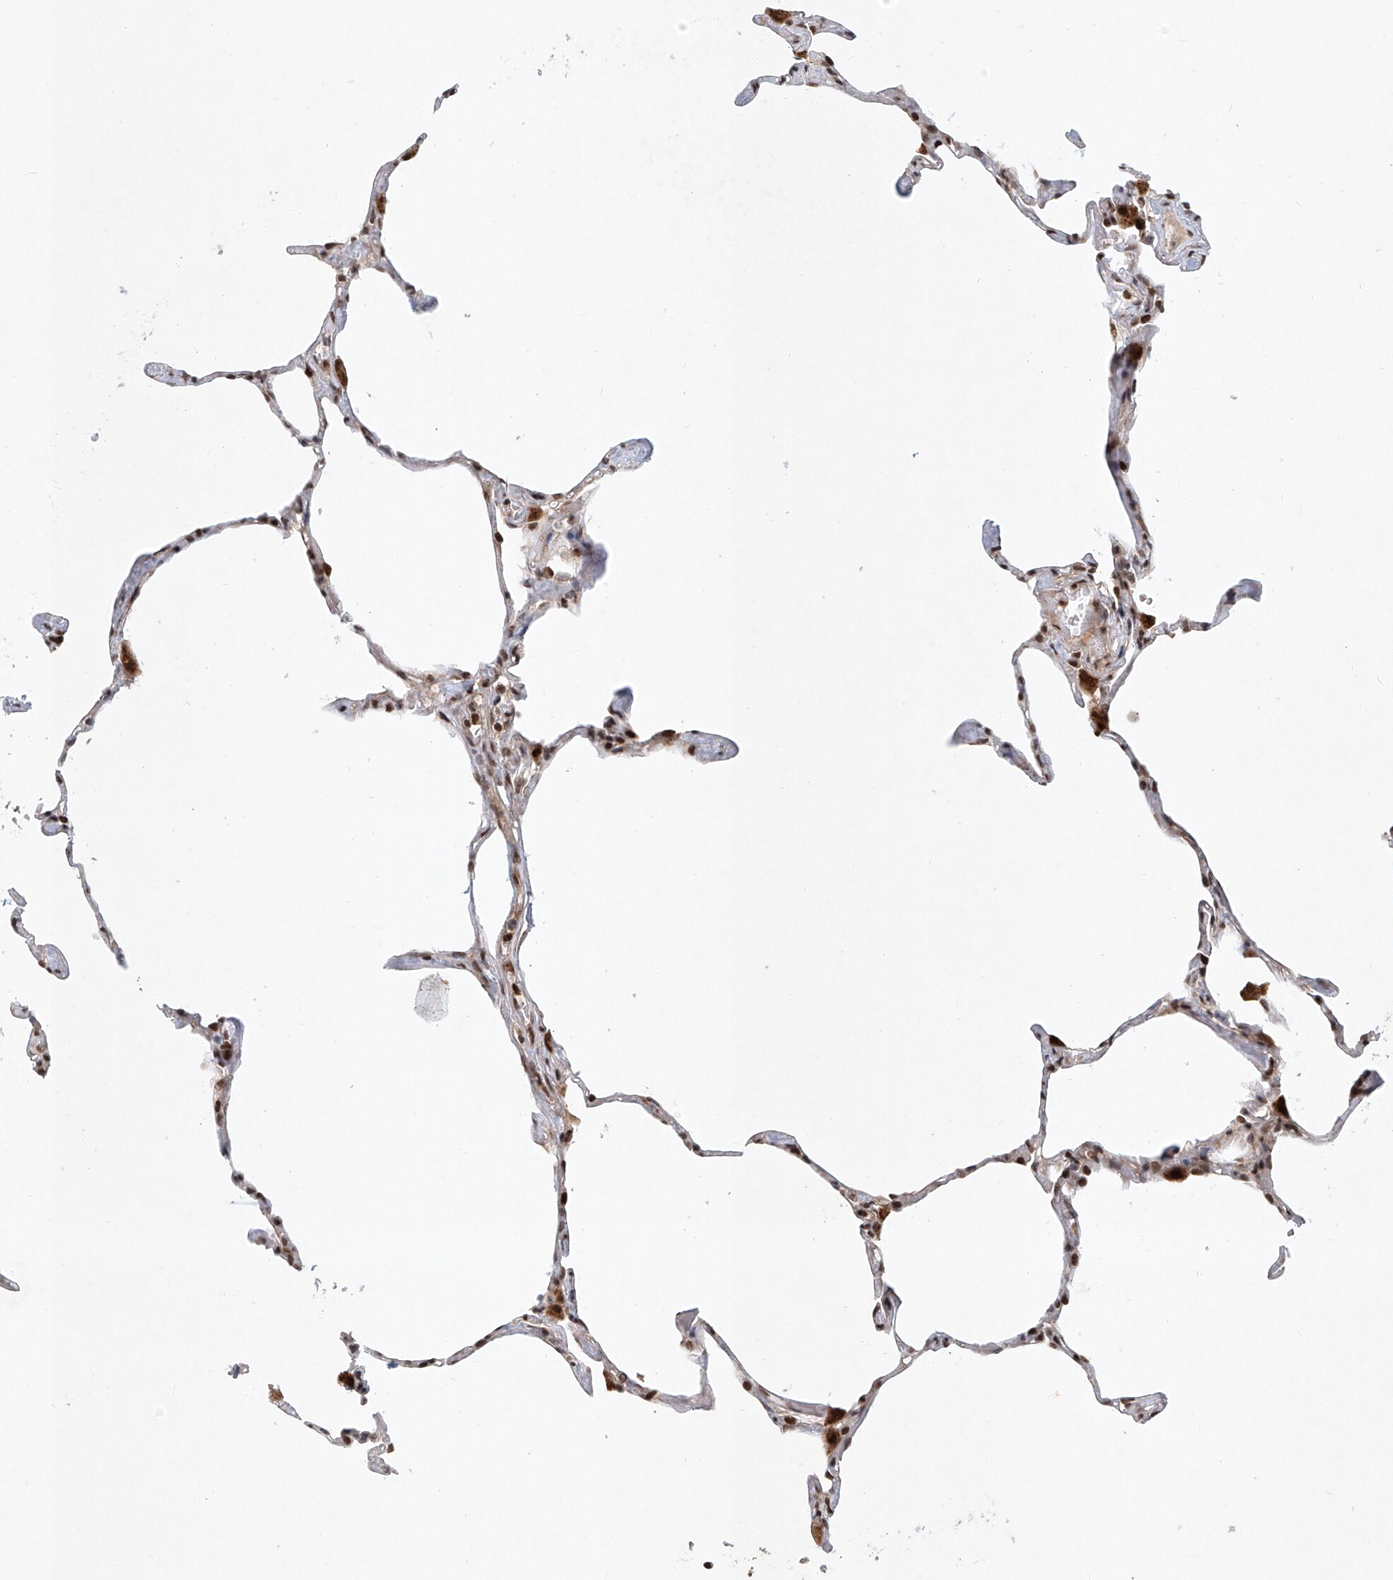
{"staining": {"intensity": "moderate", "quantity": "25%-75%", "location": "nuclear"}, "tissue": "lung", "cell_type": "Alveolar cells", "image_type": "normal", "snomed": [{"axis": "morphology", "description": "Normal tissue, NOS"}, {"axis": "topography", "description": "Lung"}], "caption": "An immunohistochemistry (IHC) image of unremarkable tissue is shown. Protein staining in brown highlights moderate nuclear positivity in lung within alveolar cells. The staining was performed using DAB (3,3'-diaminobenzidine) to visualize the protein expression in brown, while the nuclei were stained in blue with hematoxylin (Magnification: 20x).", "gene": "ZNF470", "patient": {"sex": "male", "age": 65}}